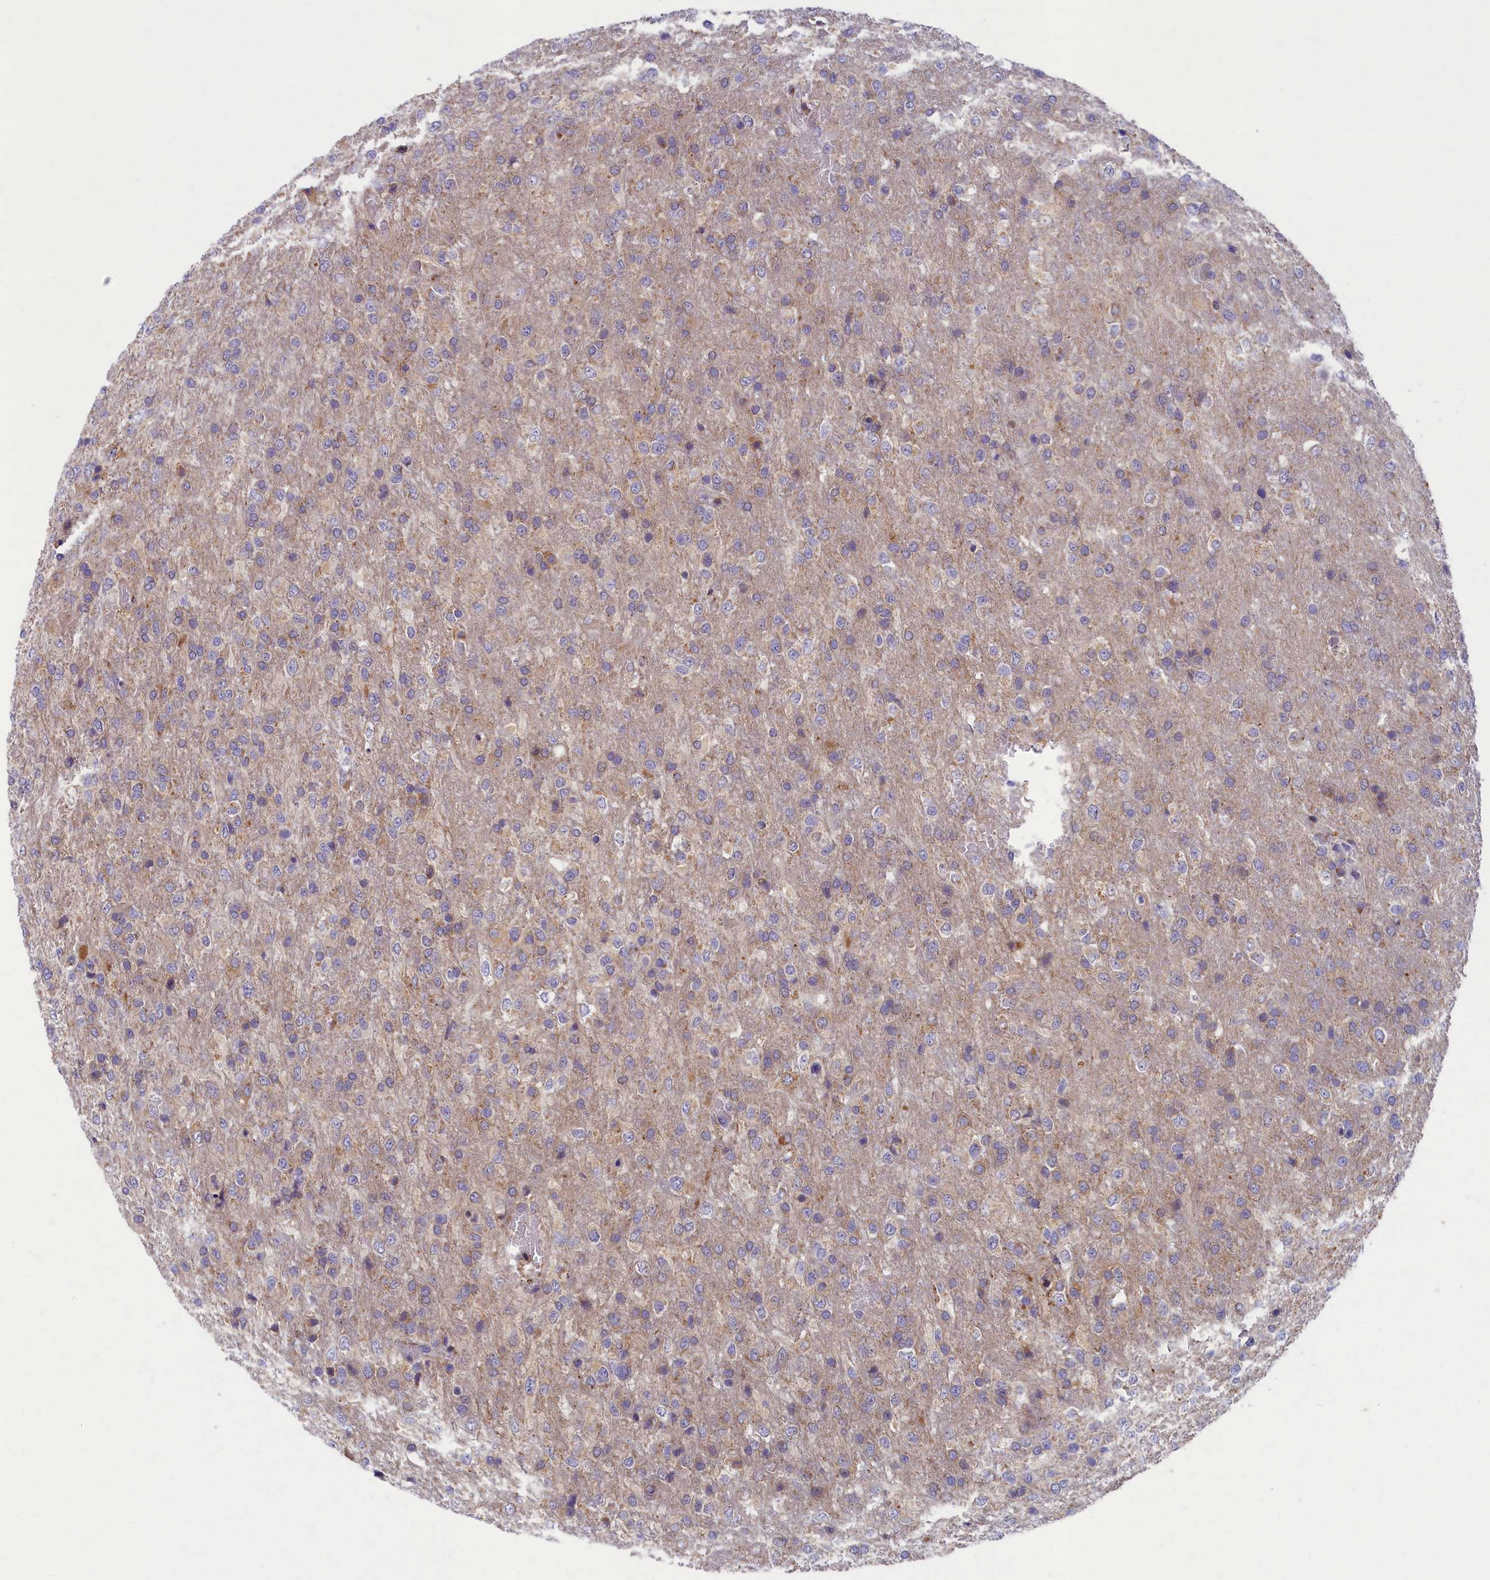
{"staining": {"intensity": "negative", "quantity": "none", "location": "none"}, "tissue": "glioma", "cell_type": "Tumor cells", "image_type": "cancer", "snomed": [{"axis": "morphology", "description": "Glioma, malignant, High grade"}, {"axis": "topography", "description": "Brain"}], "caption": "High power microscopy micrograph of an immunohistochemistry micrograph of glioma, revealing no significant expression in tumor cells.", "gene": "MRPS25", "patient": {"sex": "female", "age": 74}}